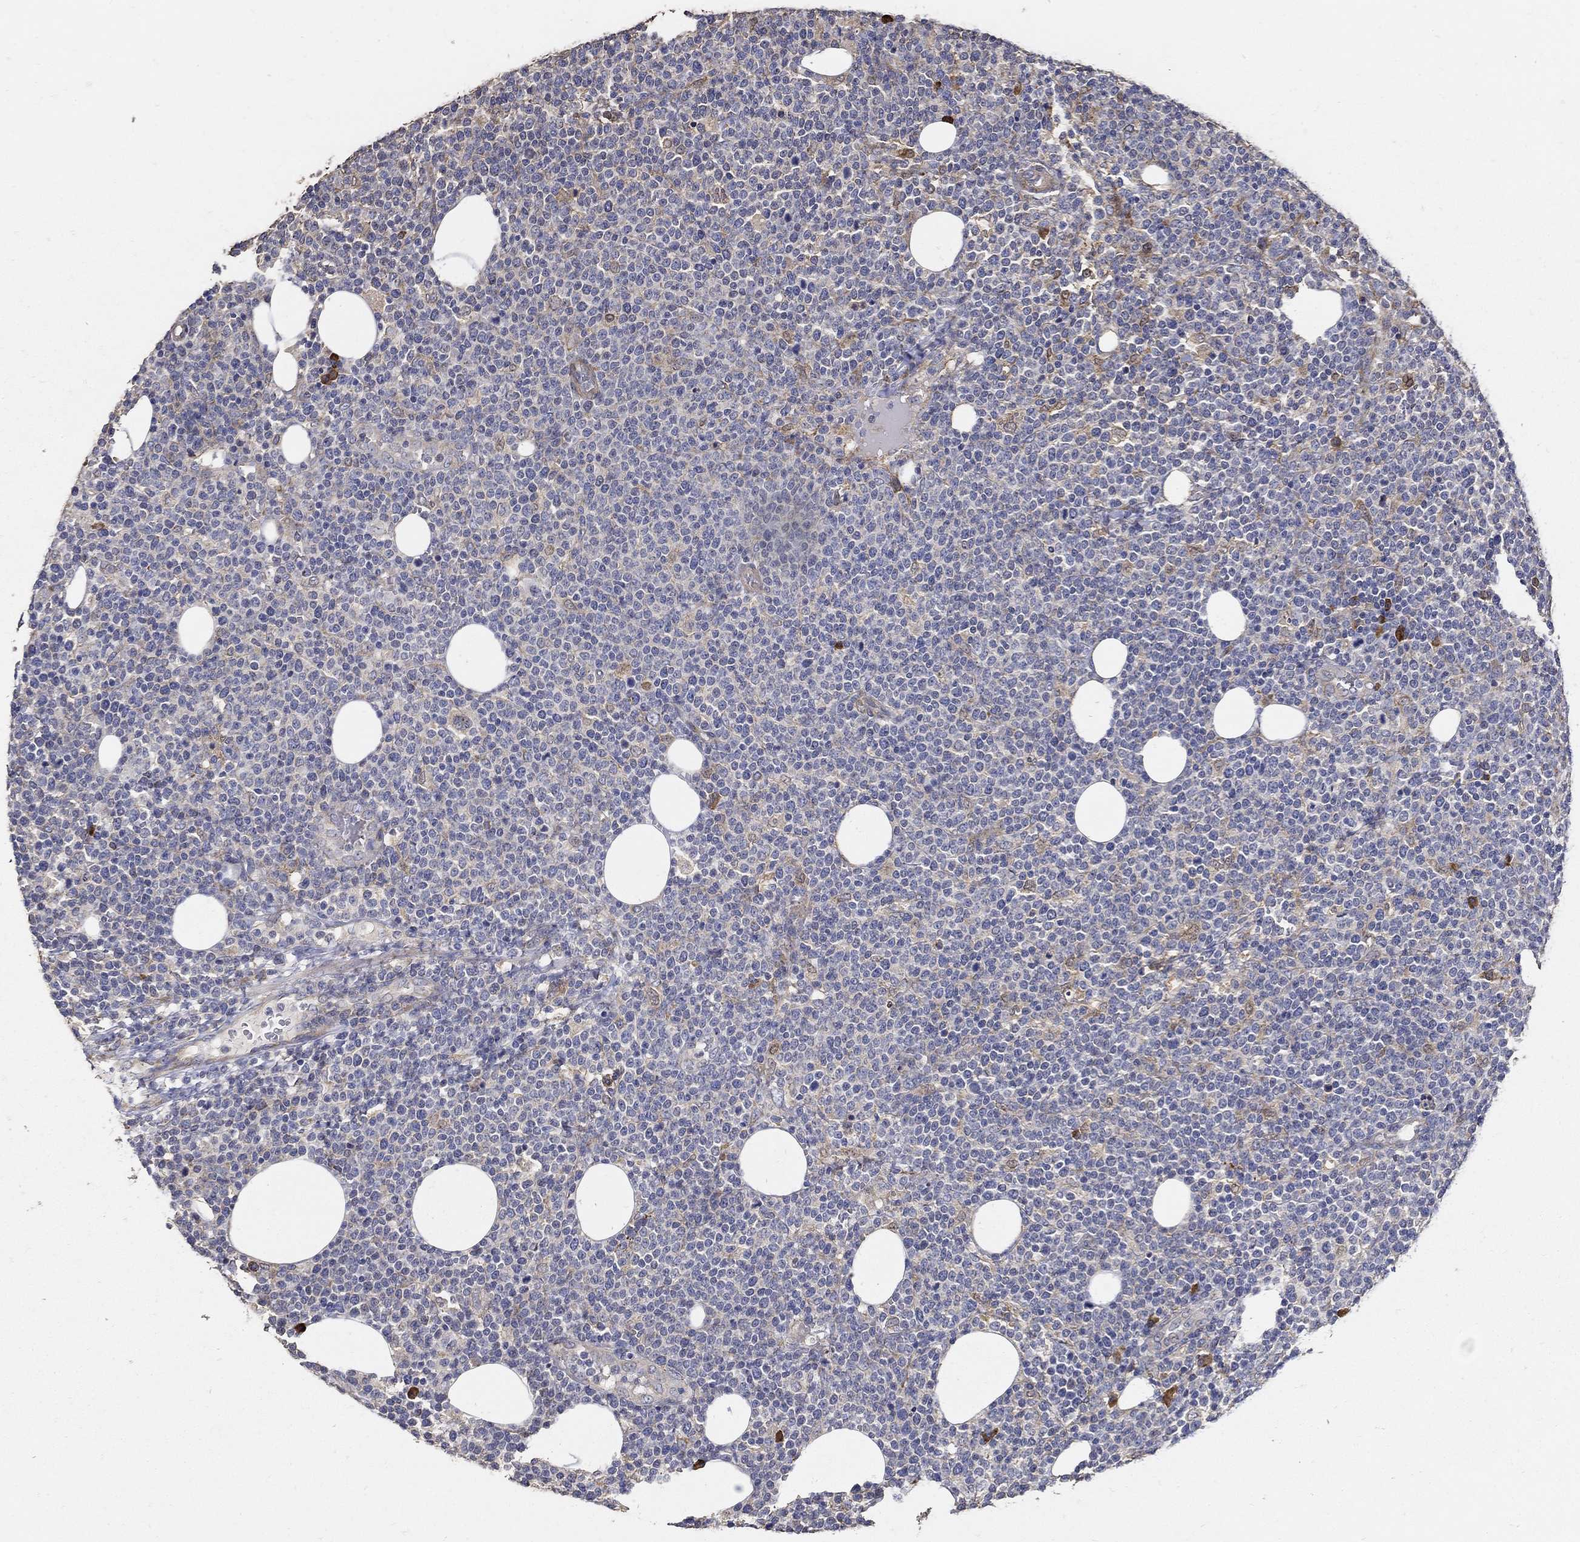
{"staining": {"intensity": "negative", "quantity": "none", "location": "none"}, "tissue": "lymphoma", "cell_type": "Tumor cells", "image_type": "cancer", "snomed": [{"axis": "morphology", "description": "Malignant lymphoma, non-Hodgkin's type, High grade"}, {"axis": "topography", "description": "Lymph node"}], "caption": "High power microscopy image of an immunohistochemistry (IHC) histopathology image of lymphoma, revealing no significant expression in tumor cells.", "gene": "EMILIN3", "patient": {"sex": "male", "age": 61}}